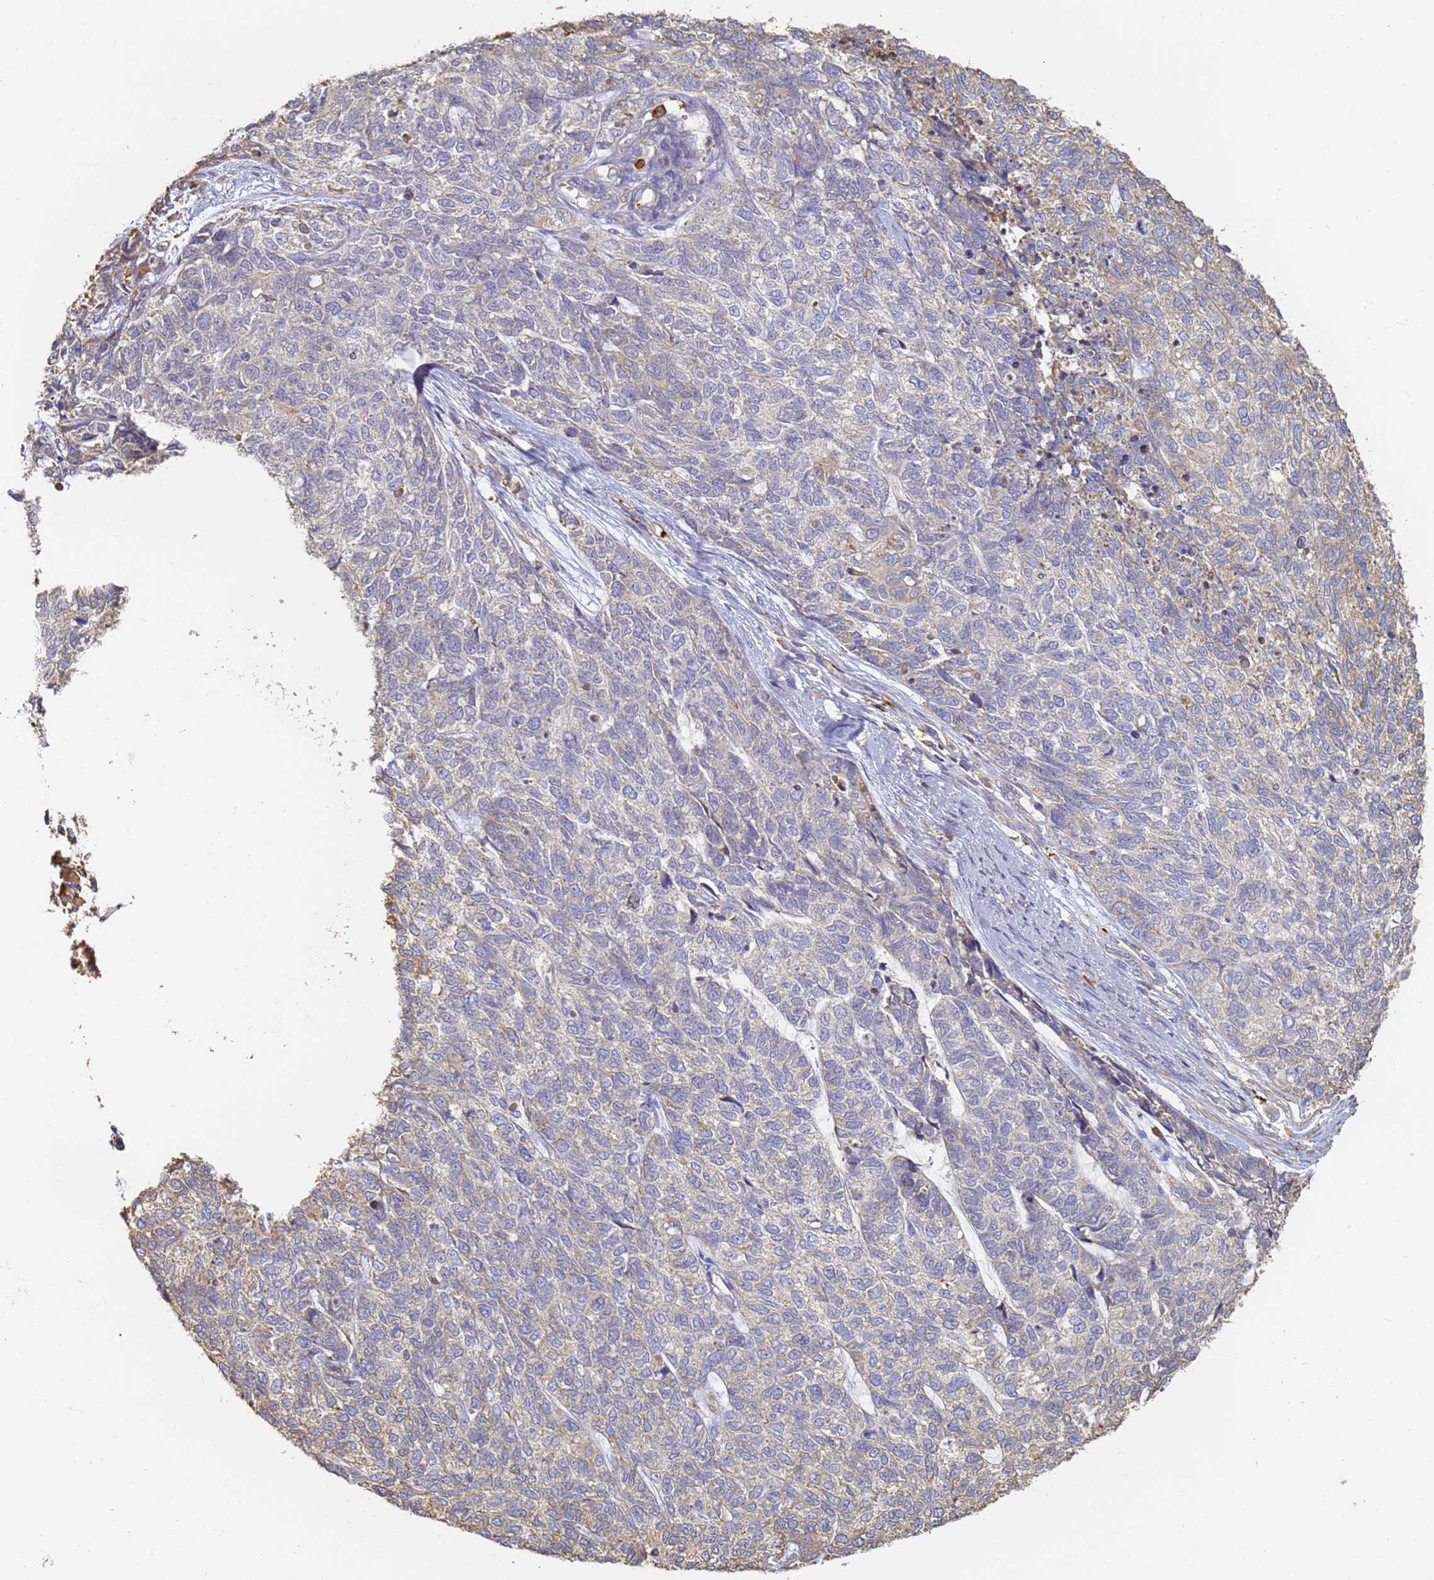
{"staining": {"intensity": "negative", "quantity": "none", "location": "none"}, "tissue": "cervical cancer", "cell_type": "Tumor cells", "image_type": "cancer", "snomed": [{"axis": "morphology", "description": "Squamous cell carcinoma, NOS"}, {"axis": "topography", "description": "Cervix"}], "caption": "The photomicrograph reveals no significant expression in tumor cells of cervical cancer (squamous cell carcinoma).", "gene": "BIN2", "patient": {"sex": "female", "age": 63}}